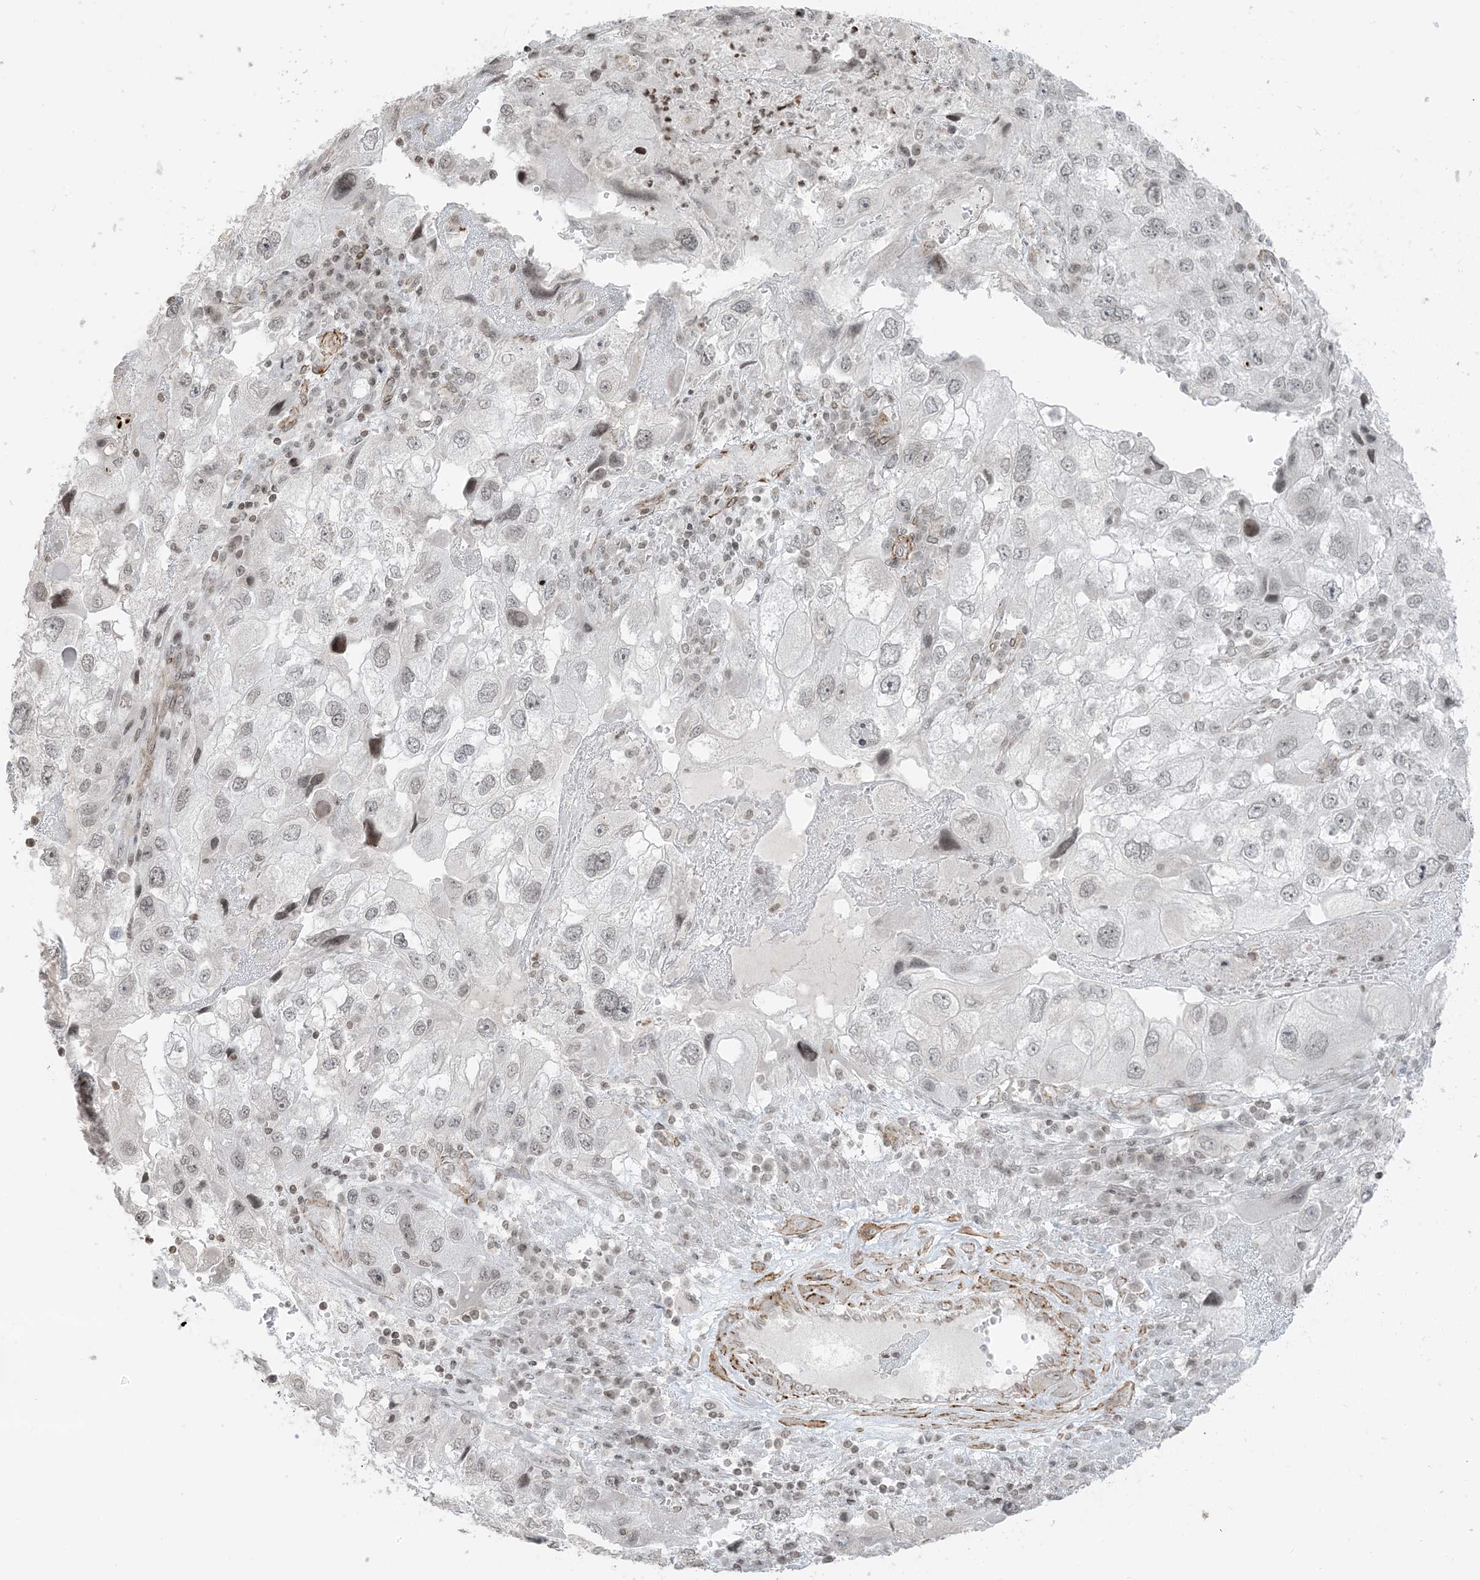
{"staining": {"intensity": "negative", "quantity": "none", "location": "none"}, "tissue": "endometrial cancer", "cell_type": "Tumor cells", "image_type": "cancer", "snomed": [{"axis": "morphology", "description": "Adenocarcinoma, NOS"}, {"axis": "topography", "description": "Endometrium"}], "caption": "Endometrial adenocarcinoma was stained to show a protein in brown. There is no significant staining in tumor cells.", "gene": "METAP1D", "patient": {"sex": "female", "age": 49}}